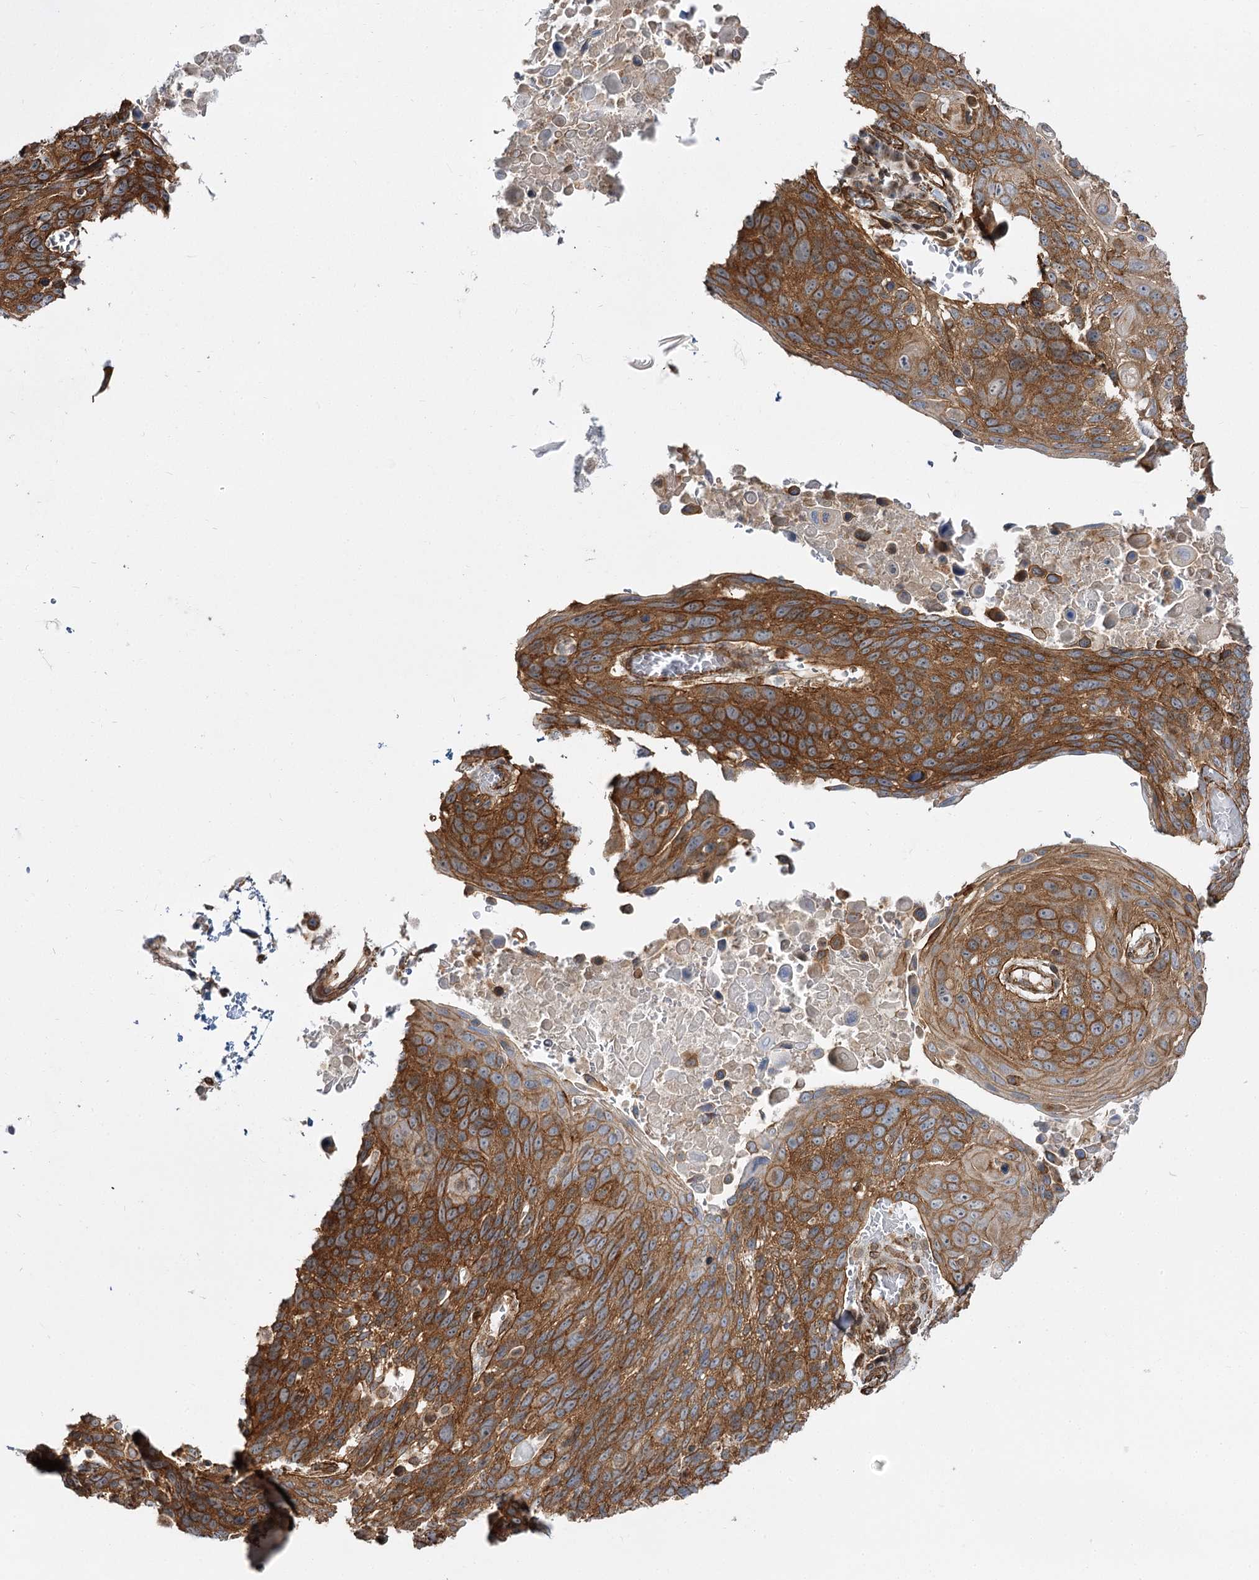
{"staining": {"intensity": "moderate", "quantity": ">75%", "location": "cytoplasmic/membranous"}, "tissue": "lung cancer", "cell_type": "Tumor cells", "image_type": "cancer", "snomed": [{"axis": "morphology", "description": "Squamous cell carcinoma, NOS"}, {"axis": "topography", "description": "Lung"}], "caption": "Lung cancer was stained to show a protein in brown. There is medium levels of moderate cytoplasmic/membranous expression in approximately >75% of tumor cells.", "gene": "SH3BP5L", "patient": {"sex": "male", "age": 66}}